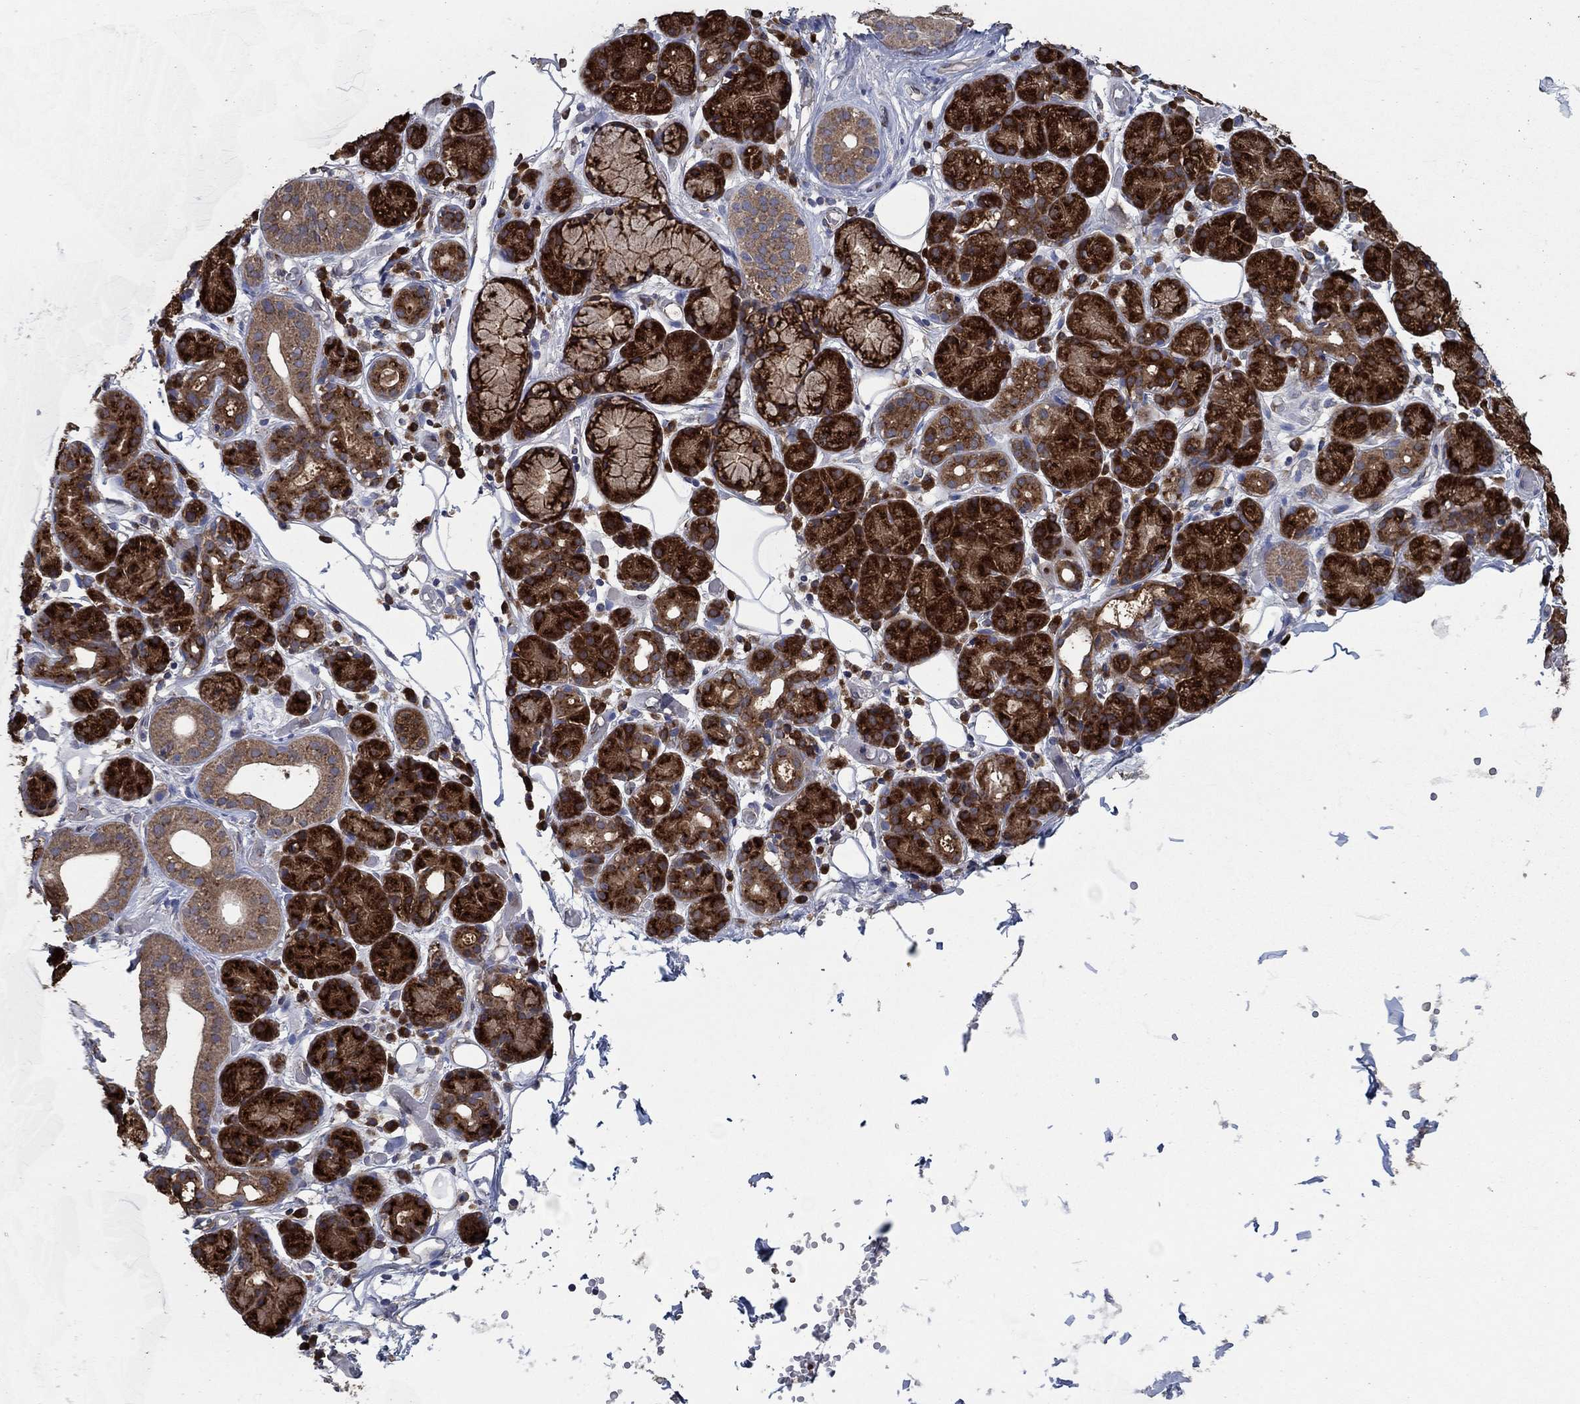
{"staining": {"intensity": "strong", "quantity": ">75%", "location": "cytoplasmic/membranous"}, "tissue": "salivary gland", "cell_type": "Glandular cells", "image_type": "normal", "snomed": [{"axis": "morphology", "description": "Normal tissue, NOS"}, {"axis": "topography", "description": "Salivary gland"}, {"axis": "topography", "description": "Peripheral nerve tissue"}], "caption": "Immunohistochemistry (IHC) staining of benign salivary gland, which shows high levels of strong cytoplasmic/membranous expression in approximately >75% of glandular cells indicating strong cytoplasmic/membranous protein expression. The staining was performed using DAB (brown) for protein detection and nuclei were counterstained in hematoxylin (blue).", "gene": "HID1", "patient": {"sex": "male", "age": 71}}